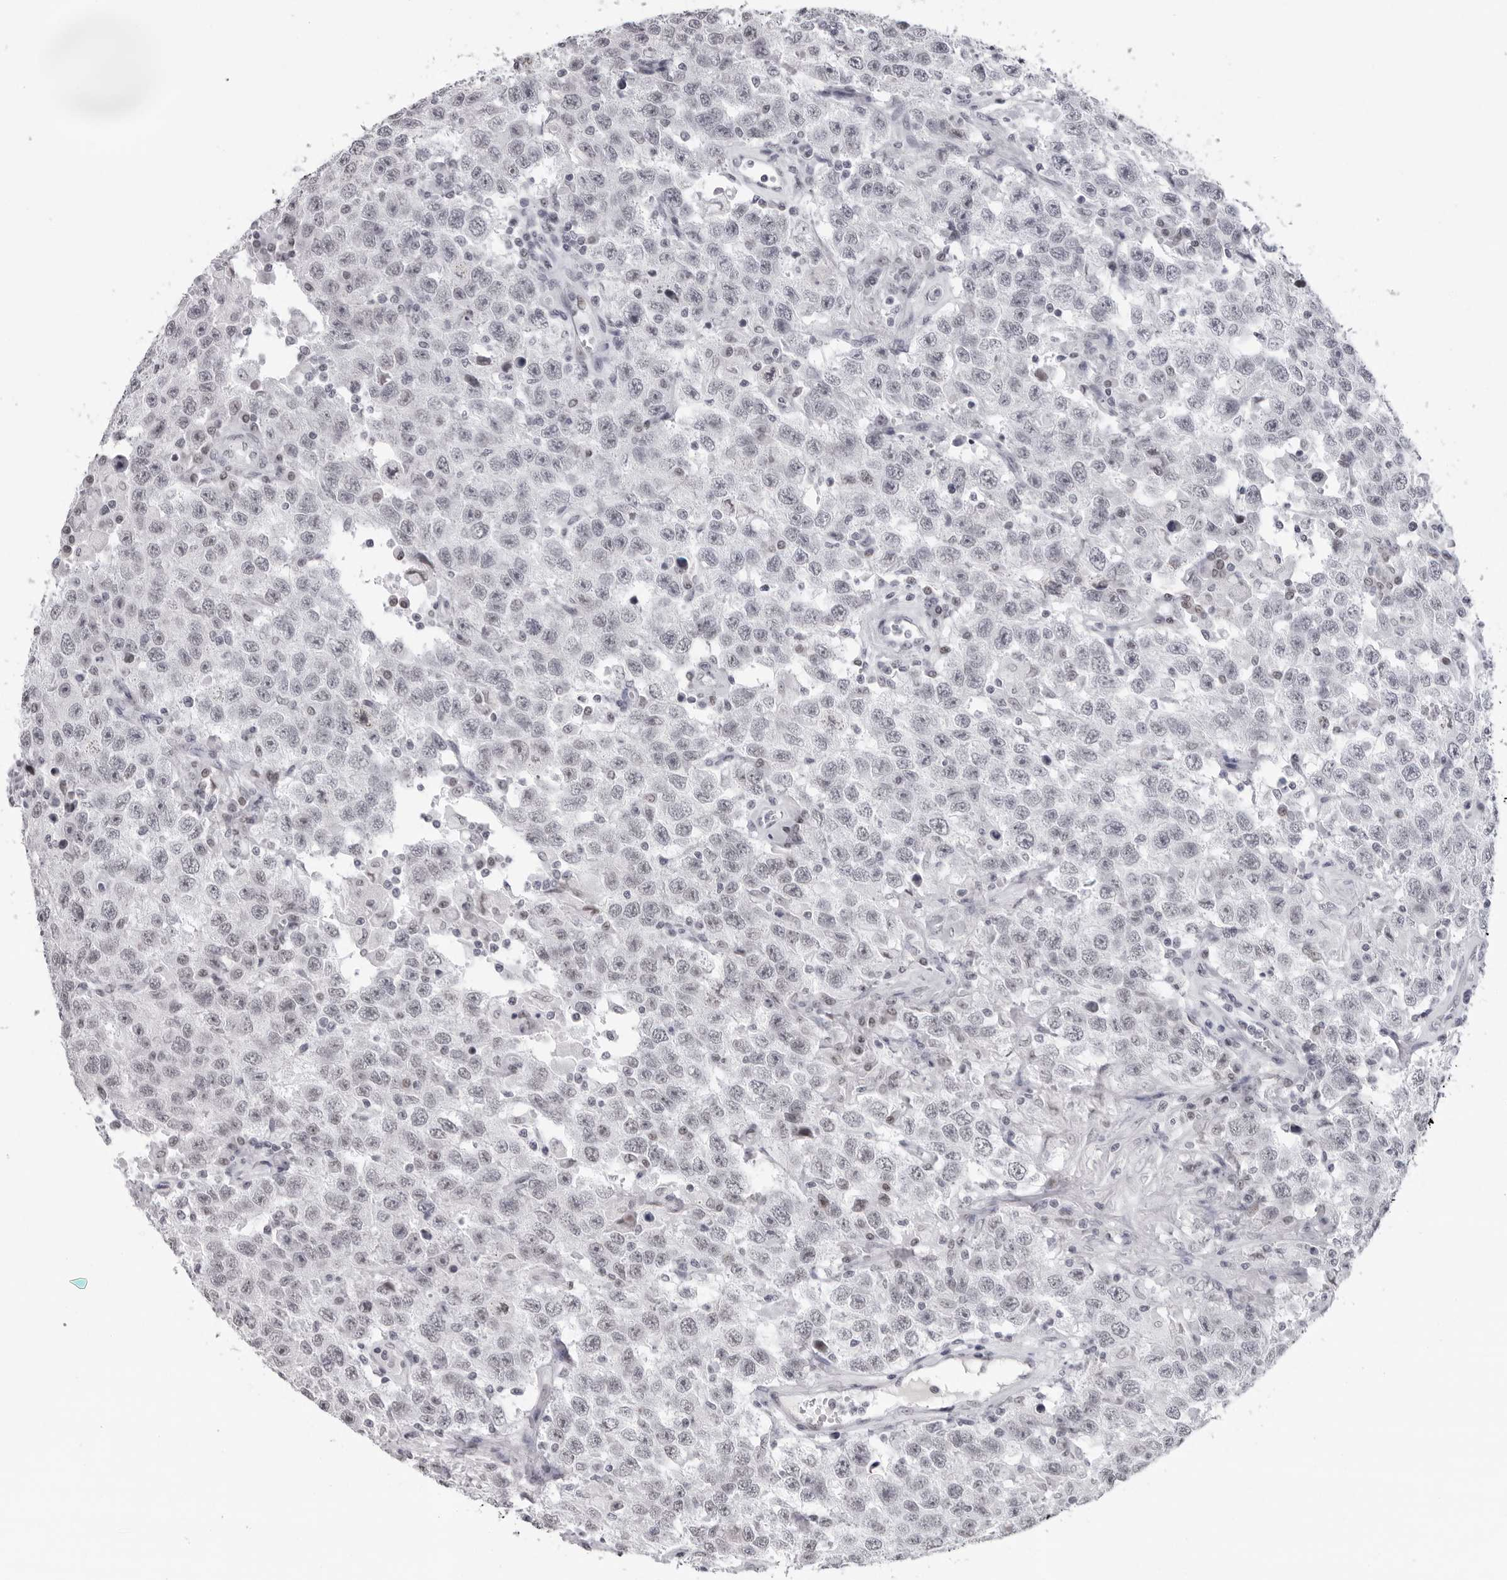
{"staining": {"intensity": "negative", "quantity": "none", "location": "none"}, "tissue": "testis cancer", "cell_type": "Tumor cells", "image_type": "cancer", "snomed": [{"axis": "morphology", "description": "Seminoma, NOS"}, {"axis": "topography", "description": "Testis"}], "caption": "Immunohistochemical staining of human testis seminoma exhibits no significant positivity in tumor cells.", "gene": "ESPN", "patient": {"sex": "male", "age": 41}}